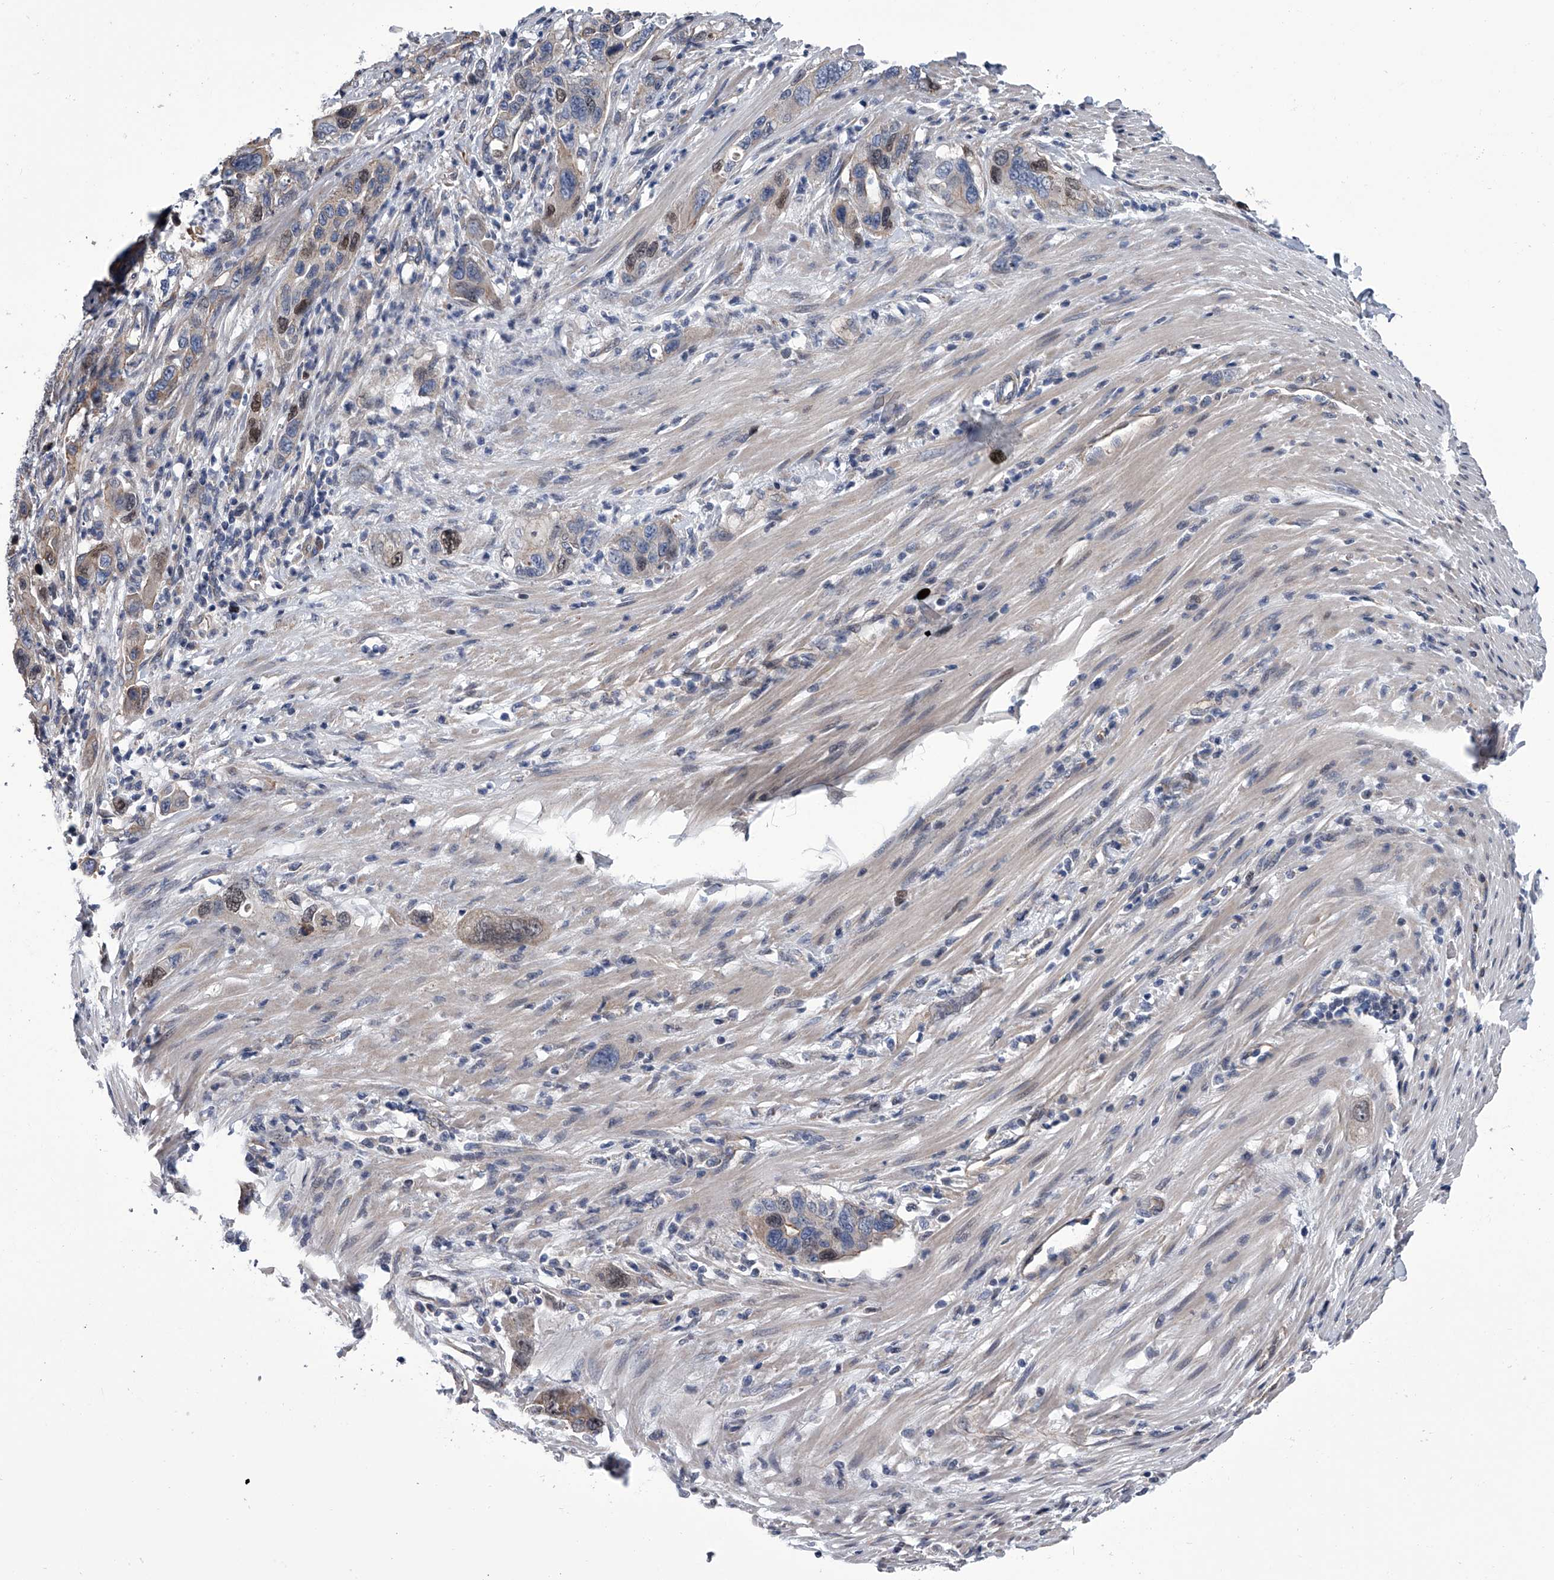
{"staining": {"intensity": "moderate", "quantity": "<25%", "location": "cytoplasmic/membranous,nuclear"}, "tissue": "pancreatic cancer", "cell_type": "Tumor cells", "image_type": "cancer", "snomed": [{"axis": "morphology", "description": "Adenocarcinoma, NOS"}, {"axis": "topography", "description": "Pancreas"}], "caption": "Tumor cells demonstrate low levels of moderate cytoplasmic/membranous and nuclear positivity in approximately <25% of cells in pancreatic cancer.", "gene": "ABCG1", "patient": {"sex": "female", "age": 71}}